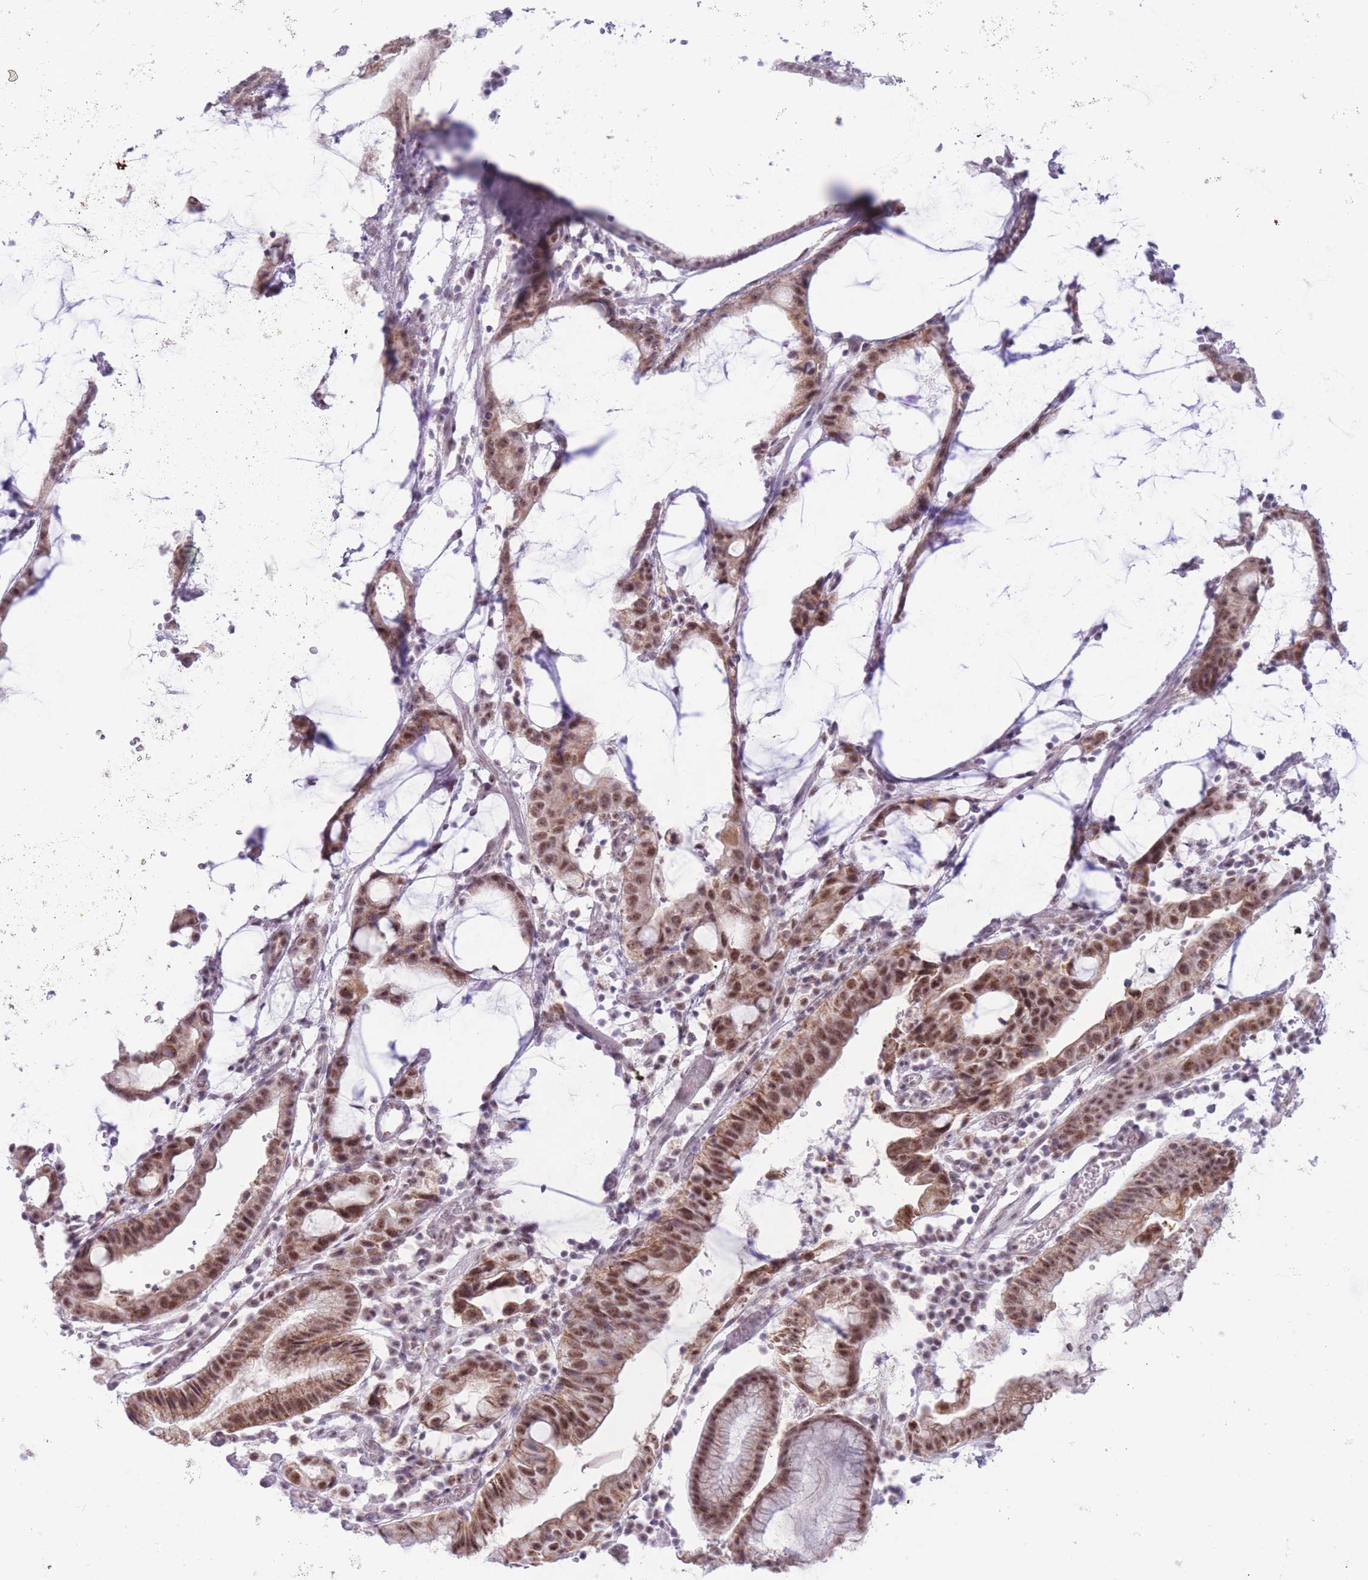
{"staining": {"intensity": "moderate", "quantity": ">75%", "location": "cytoplasmic/membranous,nuclear"}, "tissue": "stomach cancer", "cell_type": "Tumor cells", "image_type": "cancer", "snomed": [{"axis": "morphology", "description": "Adenocarcinoma, NOS"}, {"axis": "topography", "description": "Stomach"}], "caption": "Protein expression analysis of stomach cancer (adenocarcinoma) reveals moderate cytoplasmic/membranous and nuclear staining in approximately >75% of tumor cells. The protein is stained brown, and the nuclei are stained in blue (DAB (3,3'-diaminobenzidine) IHC with brightfield microscopy, high magnification).", "gene": "CYP2B6", "patient": {"sex": "male", "age": 55}}